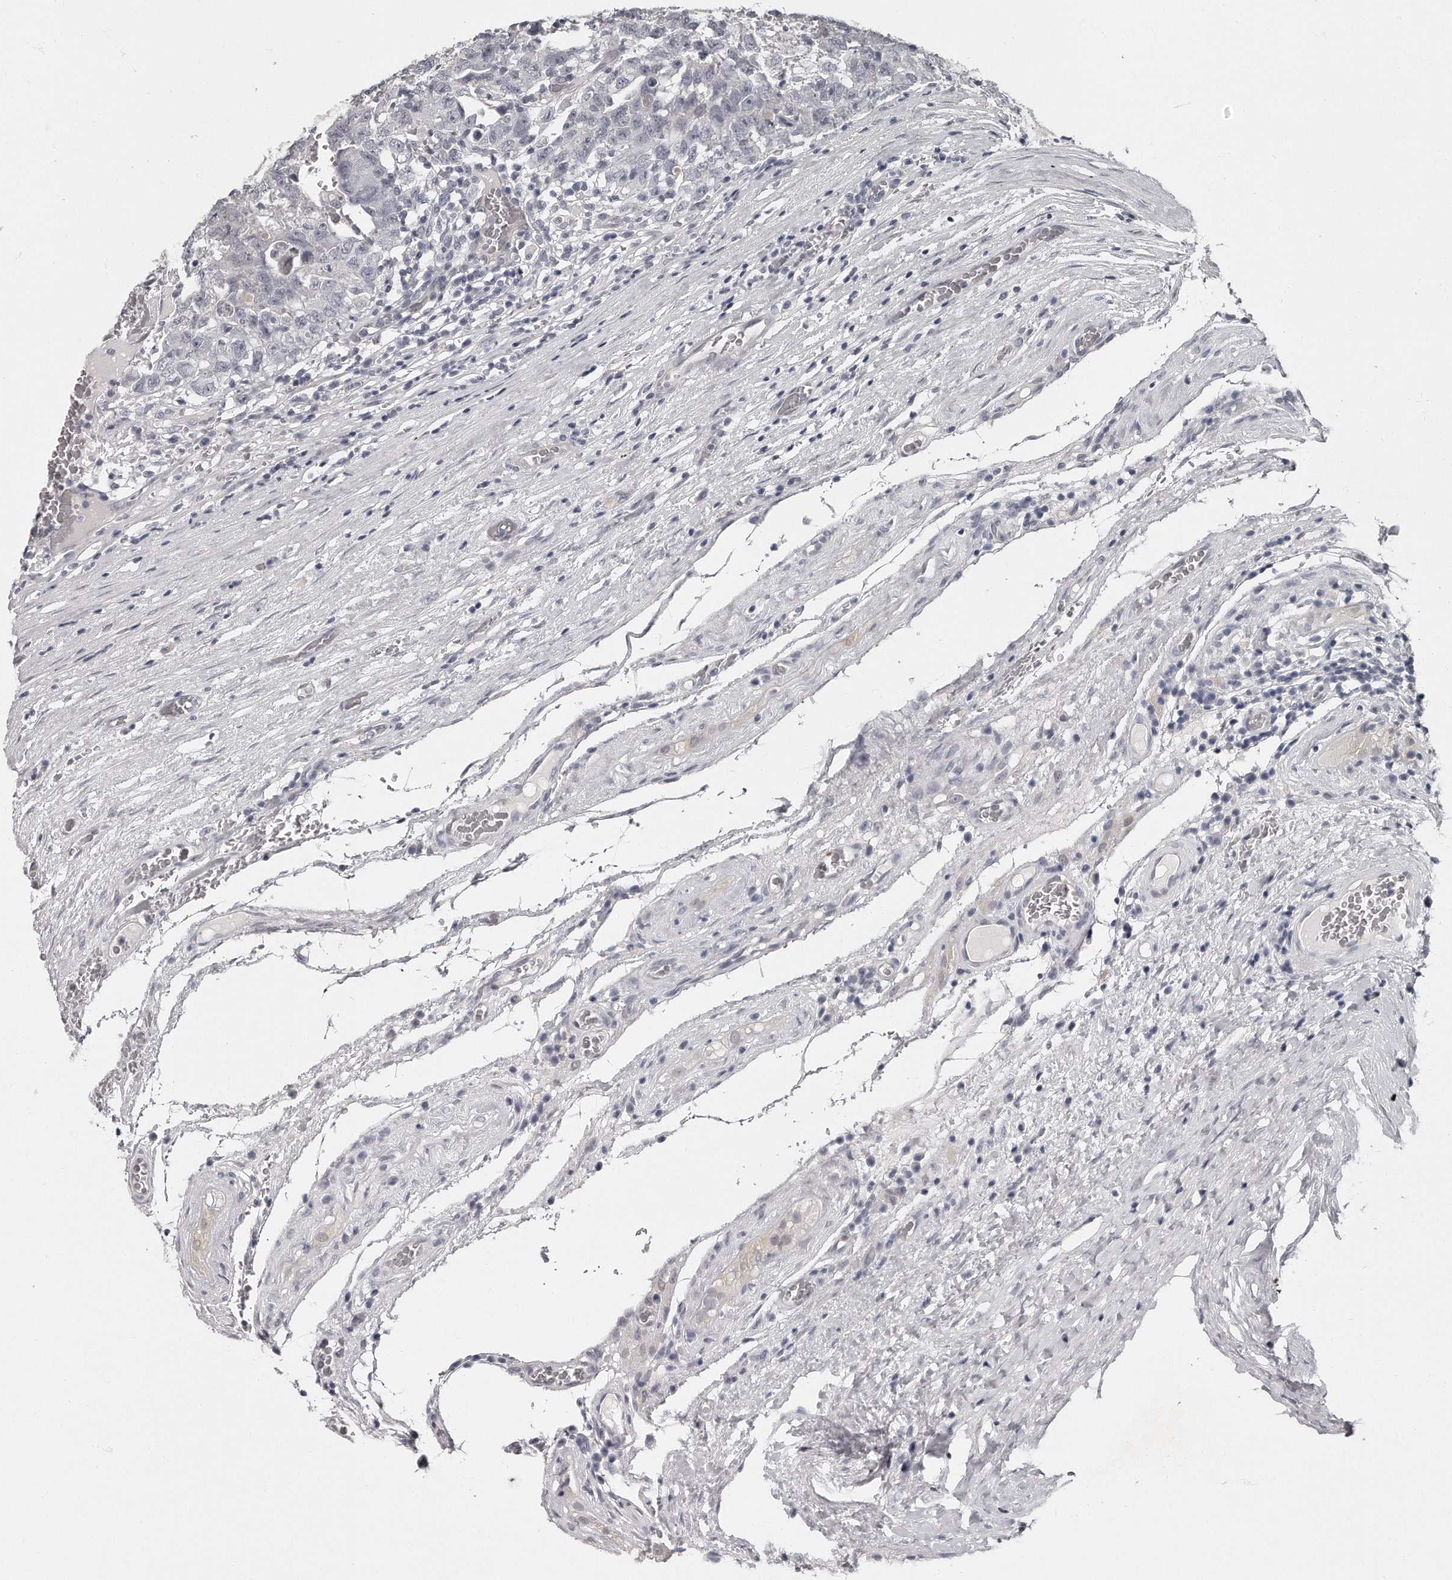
{"staining": {"intensity": "negative", "quantity": "none", "location": "none"}, "tissue": "testis cancer", "cell_type": "Tumor cells", "image_type": "cancer", "snomed": [{"axis": "morphology", "description": "Carcinoma, Embryonal, NOS"}, {"axis": "topography", "description": "Testis"}], "caption": "Human testis cancer (embryonal carcinoma) stained for a protein using immunohistochemistry (IHC) displays no expression in tumor cells.", "gene": "GGCT", "patient": {"sex": "male", "age": 26}}